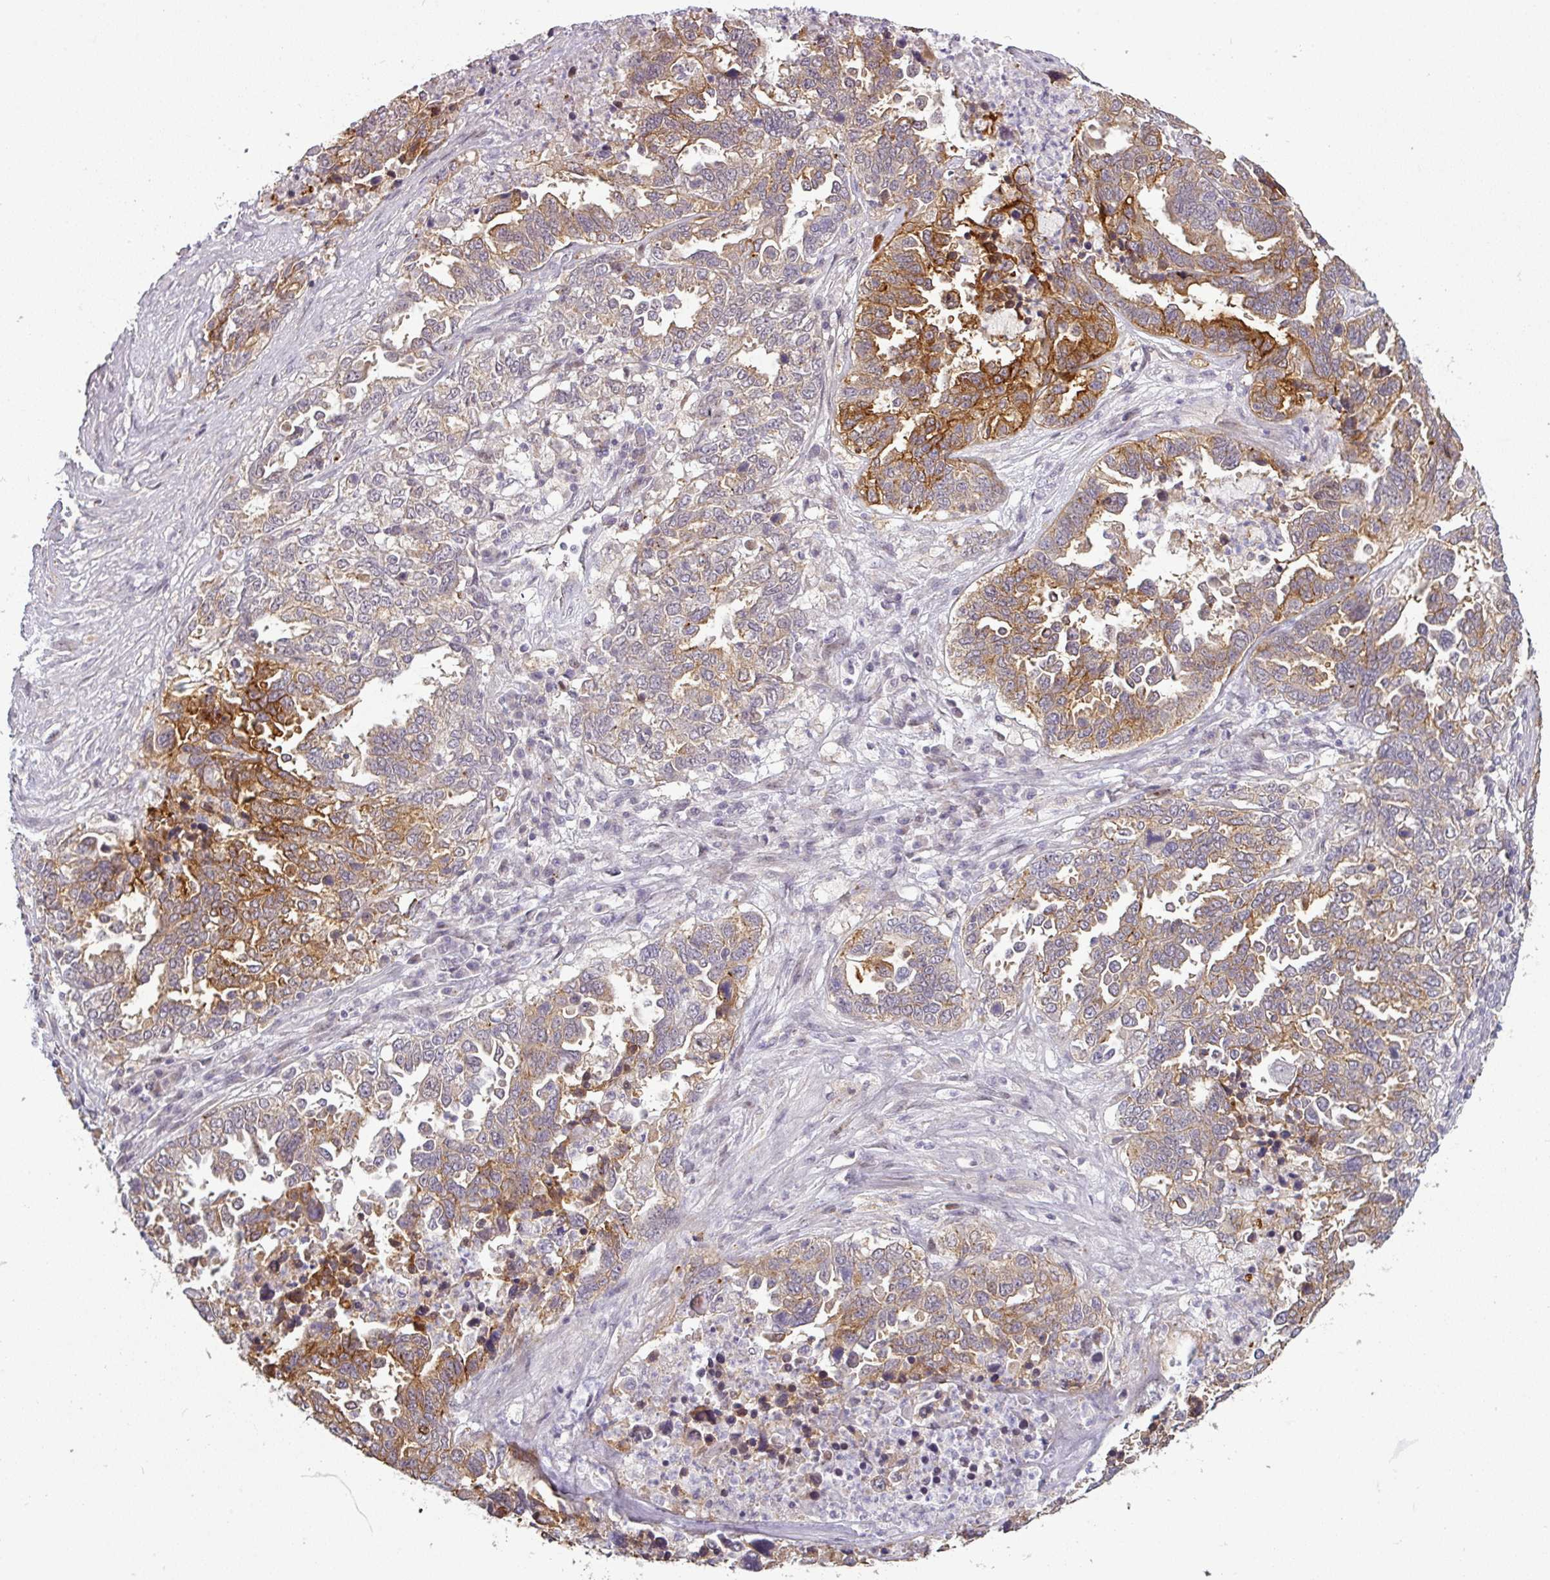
{"staining": {"intensity": "moderate", "quantity": ">75%", "location": "cytoplasmic/membranous"}, "tissue": "ovarian cancer", "cell_type": "Tumor cells", "image_type": "cancer", "snomed": [{"axis": "morphology", "description": "Carcinoma, endometroid"}, {"axis": "topography", "description": "Ovary"}], "caption": "There is medium levels of moderate cytoplasmic/membranous expression in tumor cells of ovarian cancer (endometroid carcinoma), as demonstrated by immunohistochemical staining (brown color).", "gene": "C2orf16", "patient": {"sex": "female", "age": 62}}